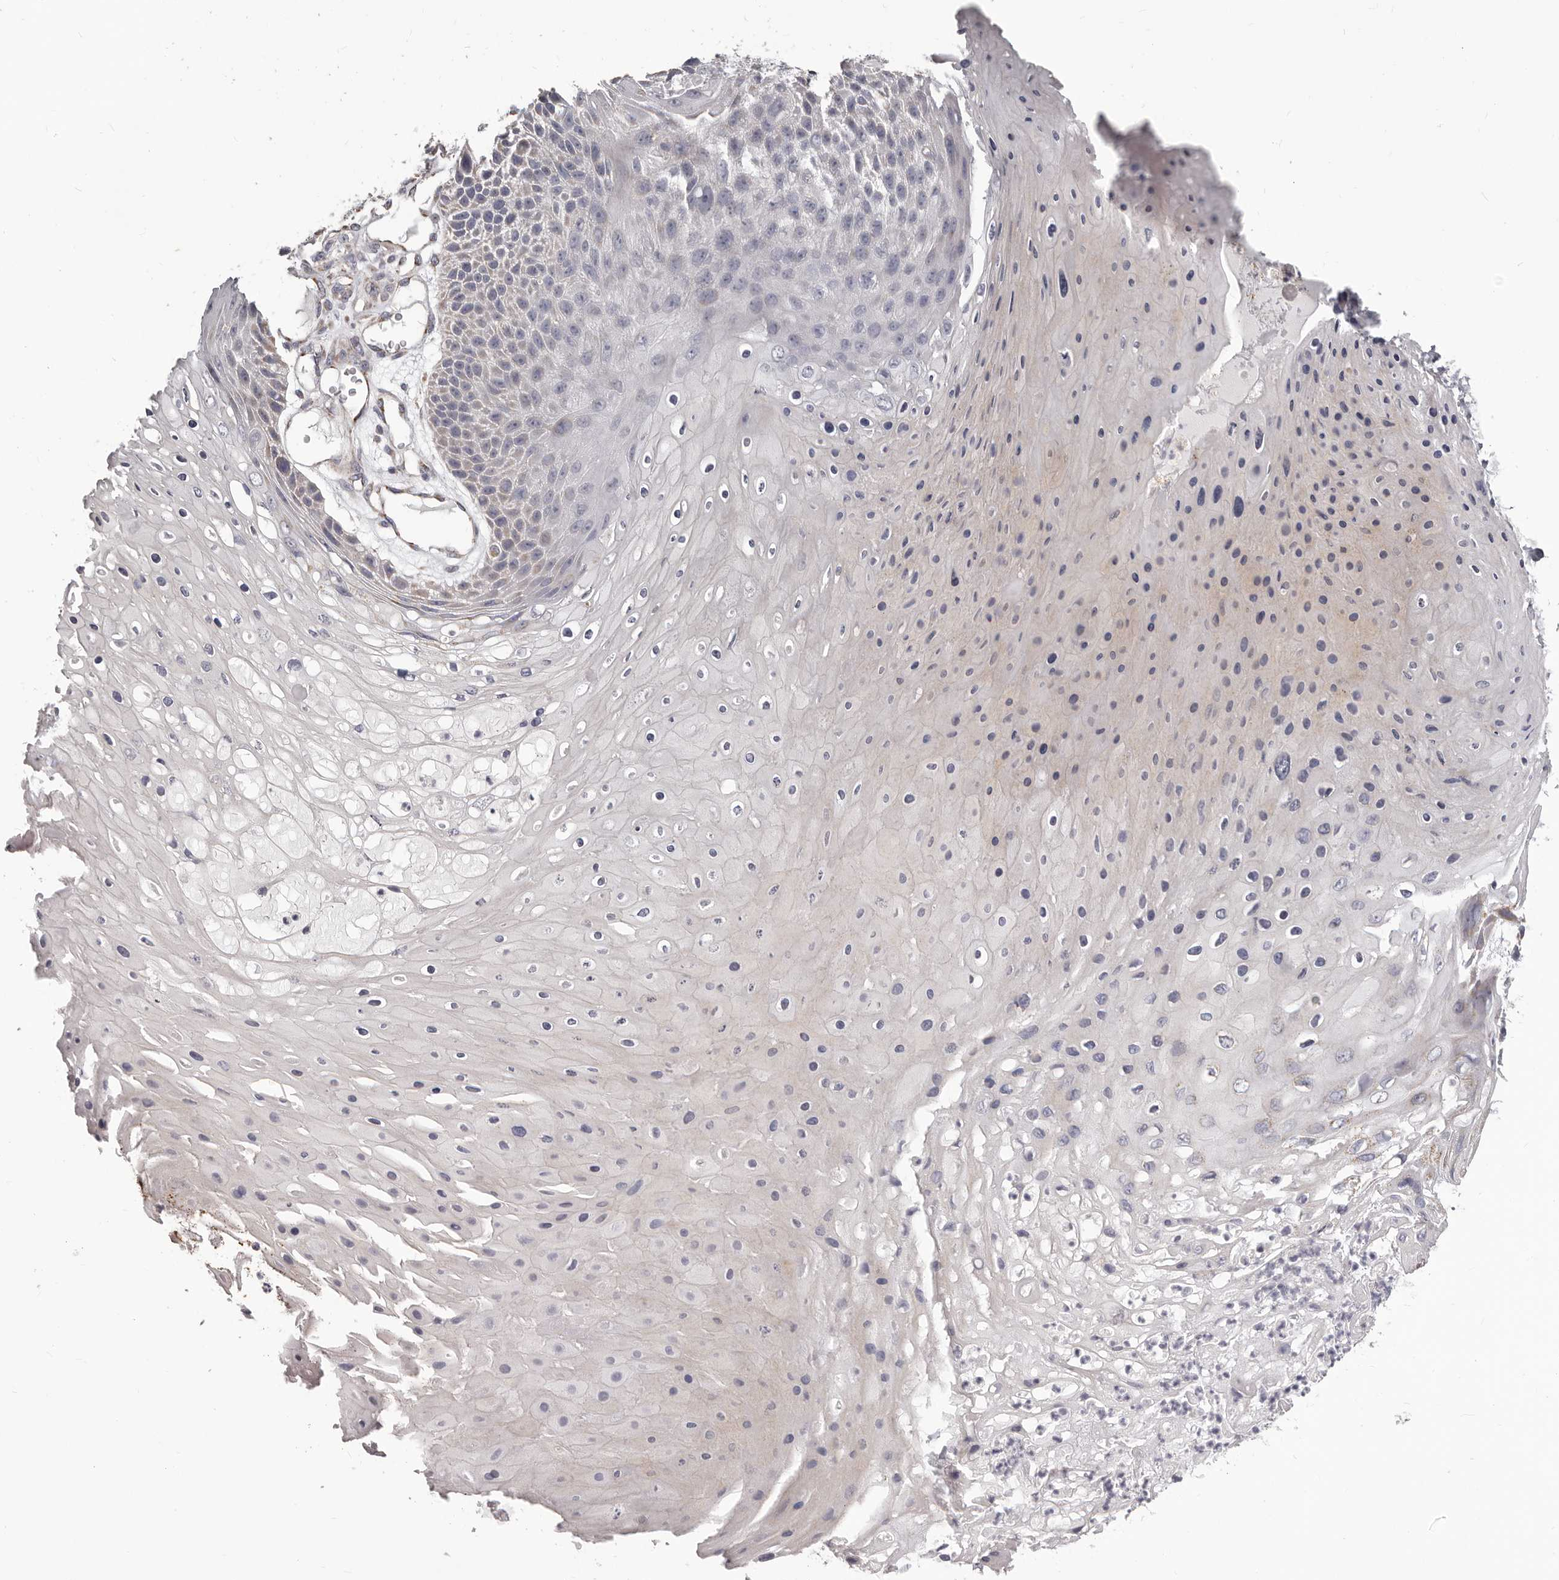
{"staining": {"intensity": "moderate", "quantity": "<25%", "location": "cytoplasmic/membranous"}, "tissue": "skin cancer", "cell_type": "Tumor cells", "image_type": "cancer", "snomed": [{"axis": "morphology", "description": "Squamous cell carcinoma, NOS"}, {"axis": "topography", "description": "Skin"}], "caption": "Human skin squamous cell carcinoma stained with a brown dye demonstrates moderate cytoplasmic/membranous positive staining in about <25% of tumor cells.", "gene": "PRMT2", "patient": {"sex": "female", "age": 88}}